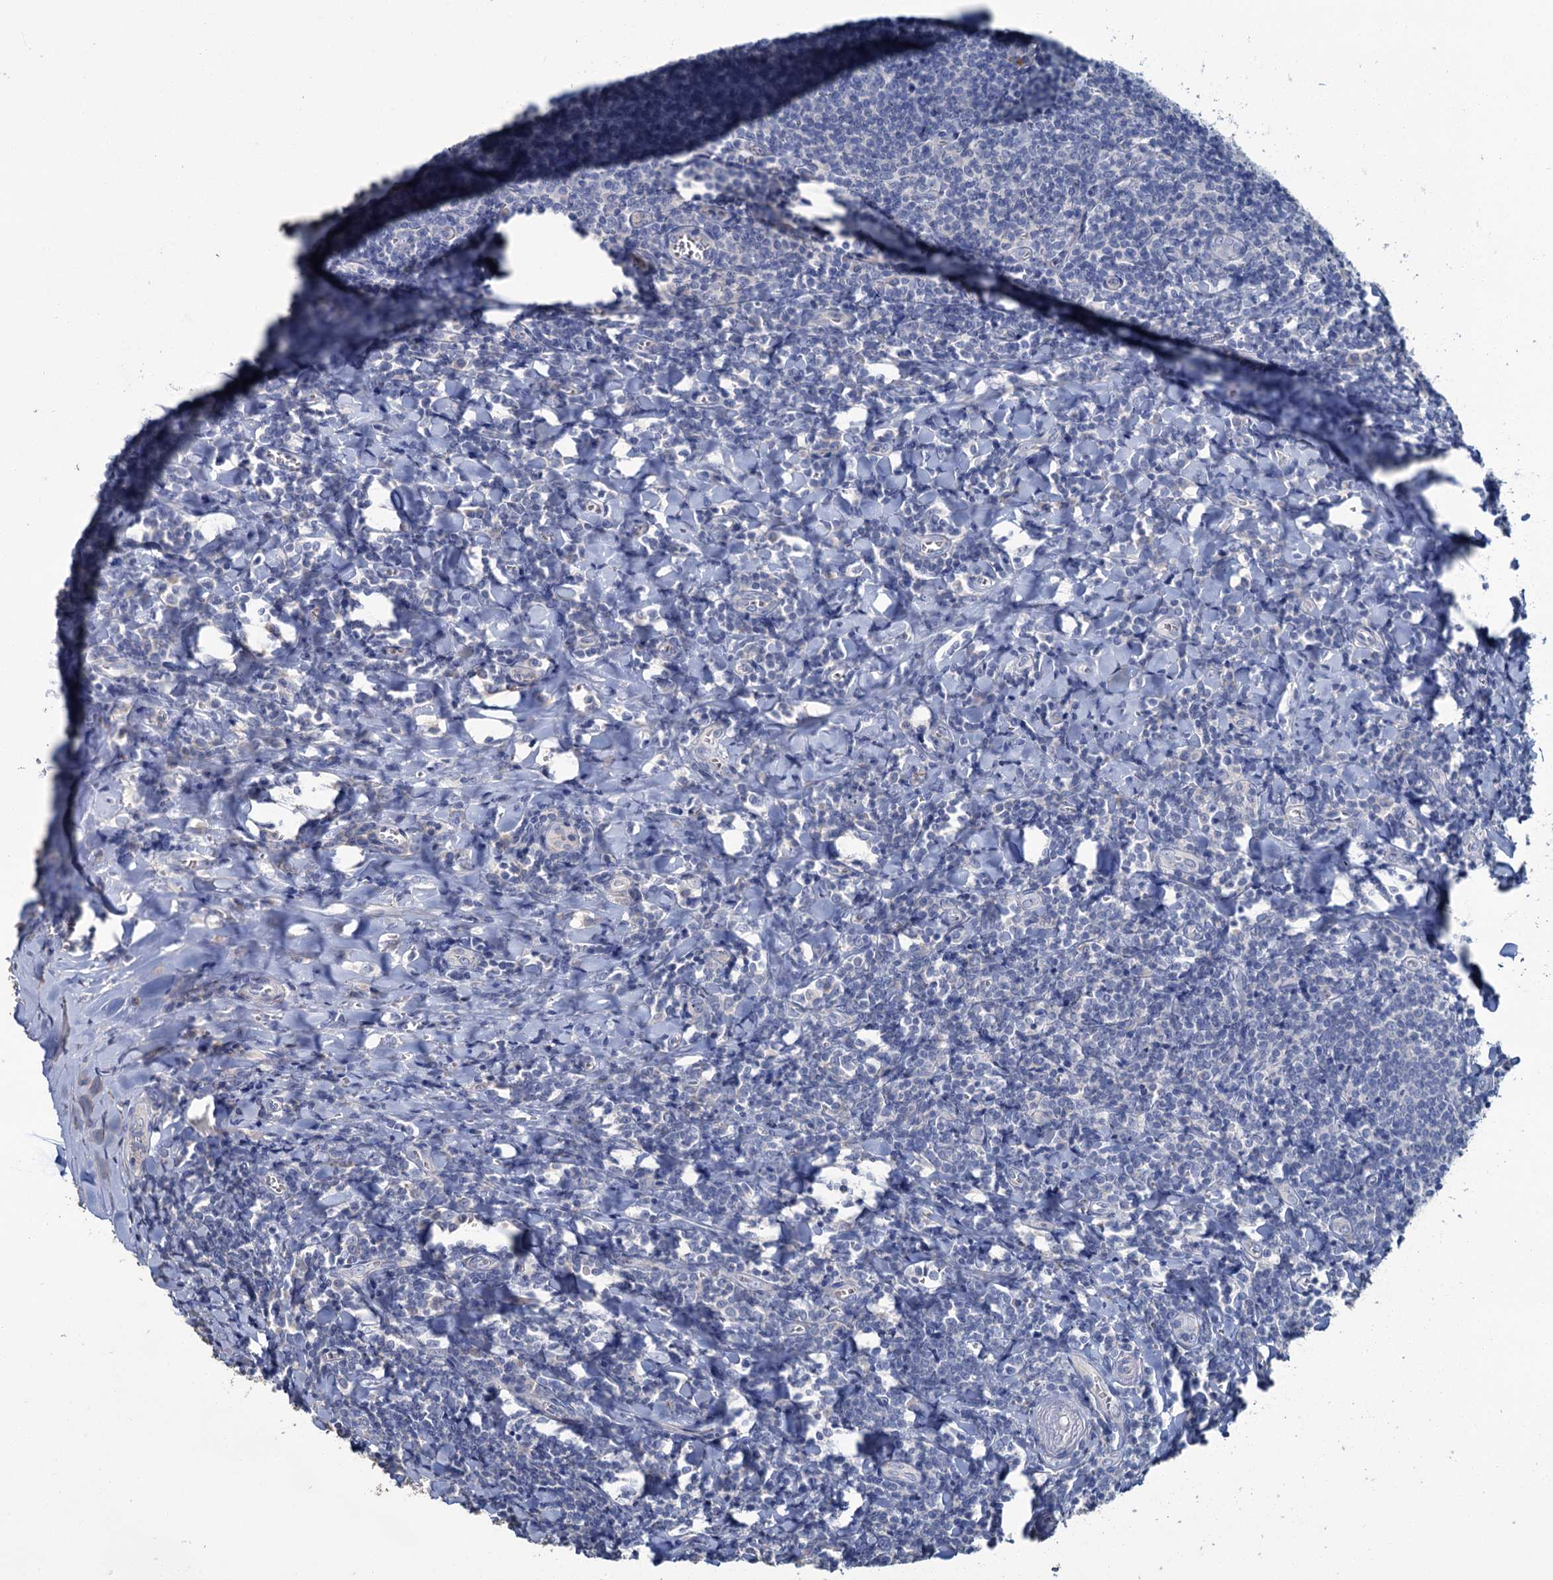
{"staining": {"intensity": "negative", "quantity": "none", "location": "none"}, "tissue": "tonsil", "cell_type": "Germinal center cells", "image_type": "normal", "snomed": [{"axis": "morphology", "description": "Normal tissue, NOS"}, {"axis": "topography", "description": "Tonsil"}], "caption": "IHC photomicrograph of benign tonsil stained for a protein (brown), which displays no staining in germinal center cells. Brightfield microscopy of immunohistochemistry stained with DAB (brown) and hematoxylin (blue), captured at high magnification.", "gene": "SNCB", "patient": {"sex": "male", "age": 27}}